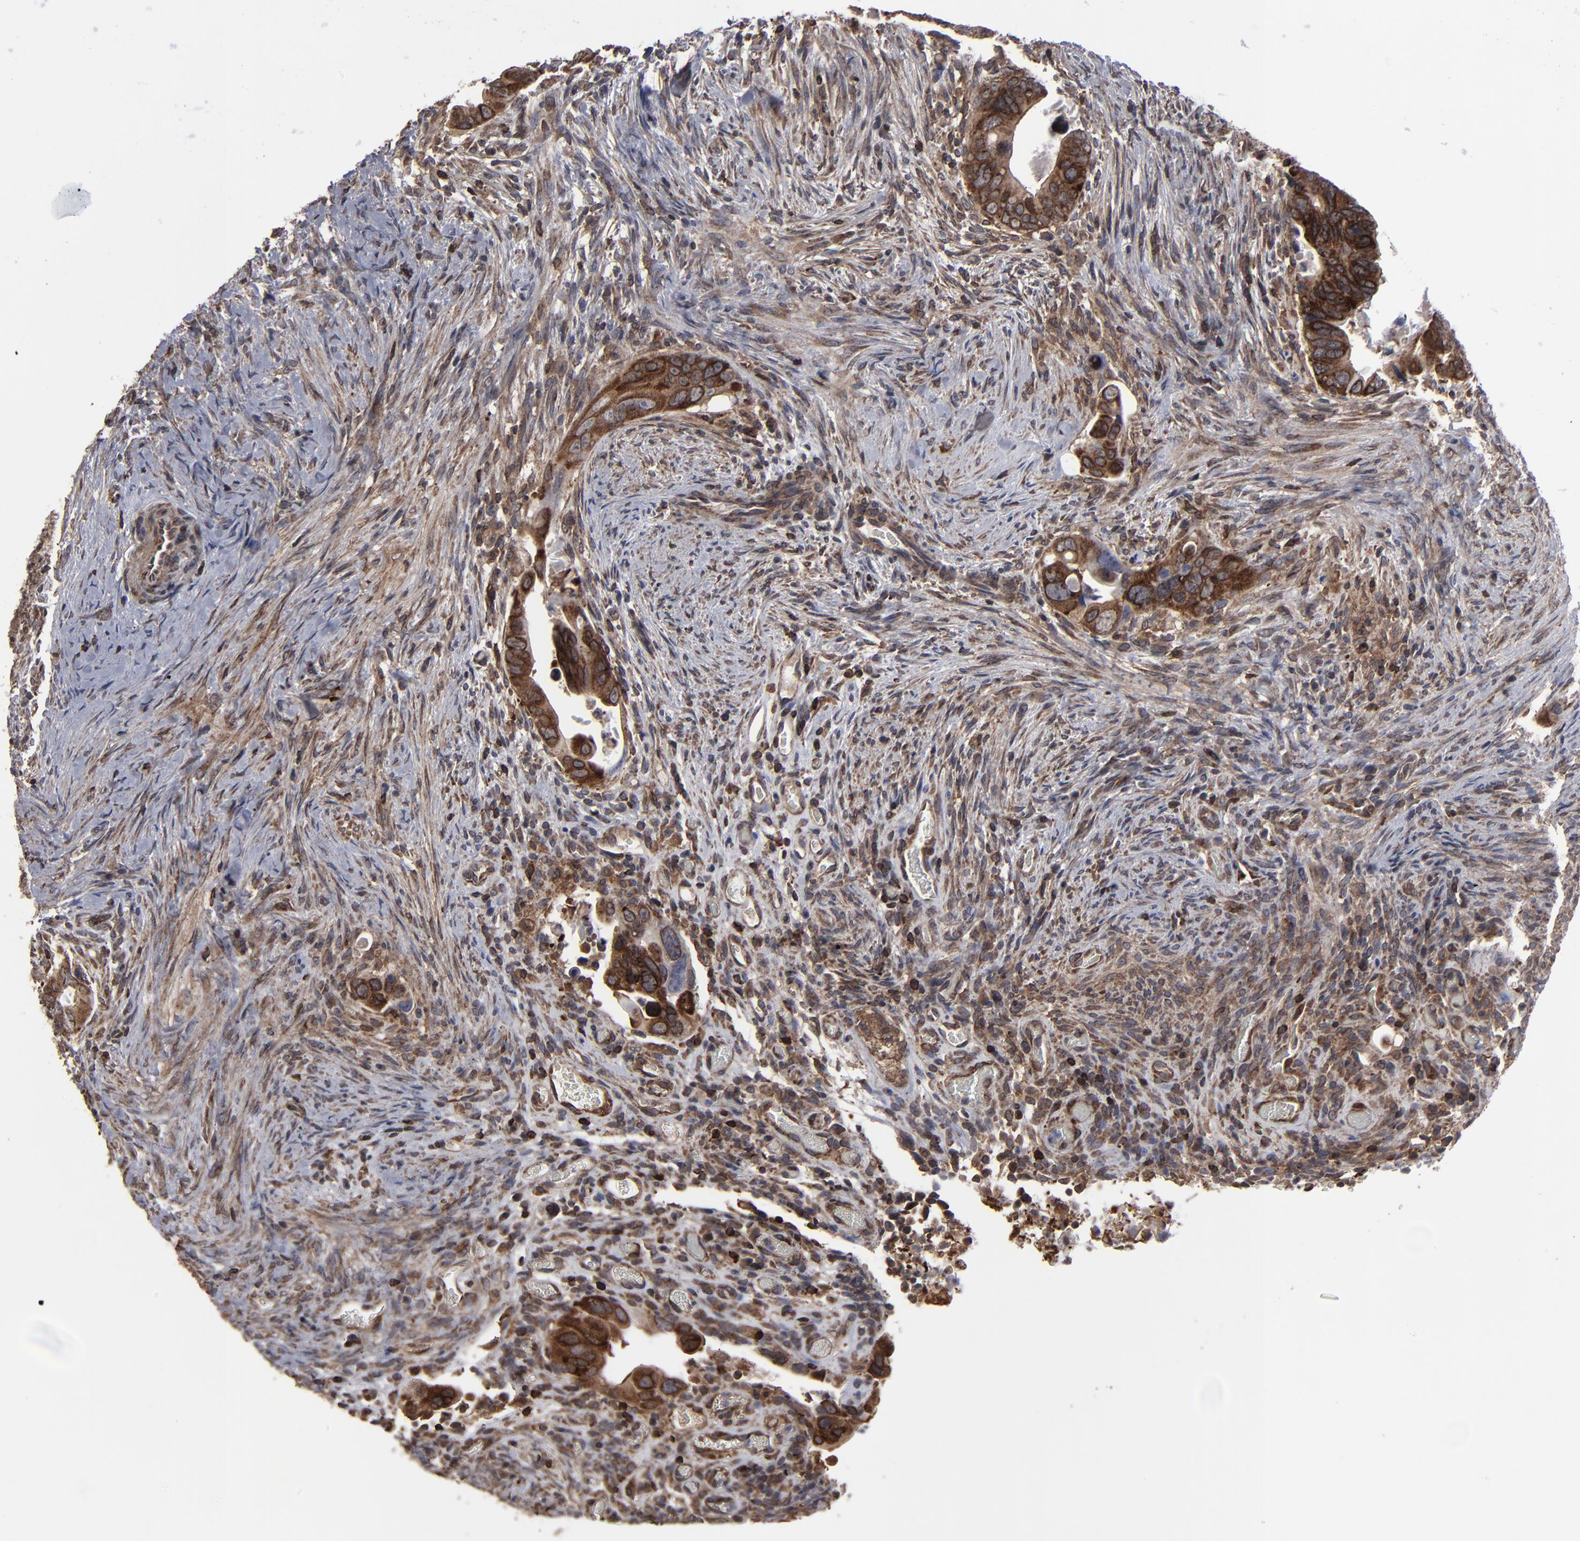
{"staining": {"intensity": "strong", "quantity": ">75%", "location": "cytoplasmic/membranous,nuclear"}, "tissue": "colorectal cancer", "cell_type": "Tumor cells", "image_type": "cancer", "snomed": [{"axis": "morphology", "description": "Adenocarcinoma, NOS"}, {"axis": "topography", "description": "Rectum"}], "caption": "A photomicrograph of adenocarcinoma (colorectal) stained for a protein shows strong cytoplasmic/membranous and nuclear brown staining in tumor cells.", "gene": "KIAA2026", "patient": {"sex": "male", "age": 53}}